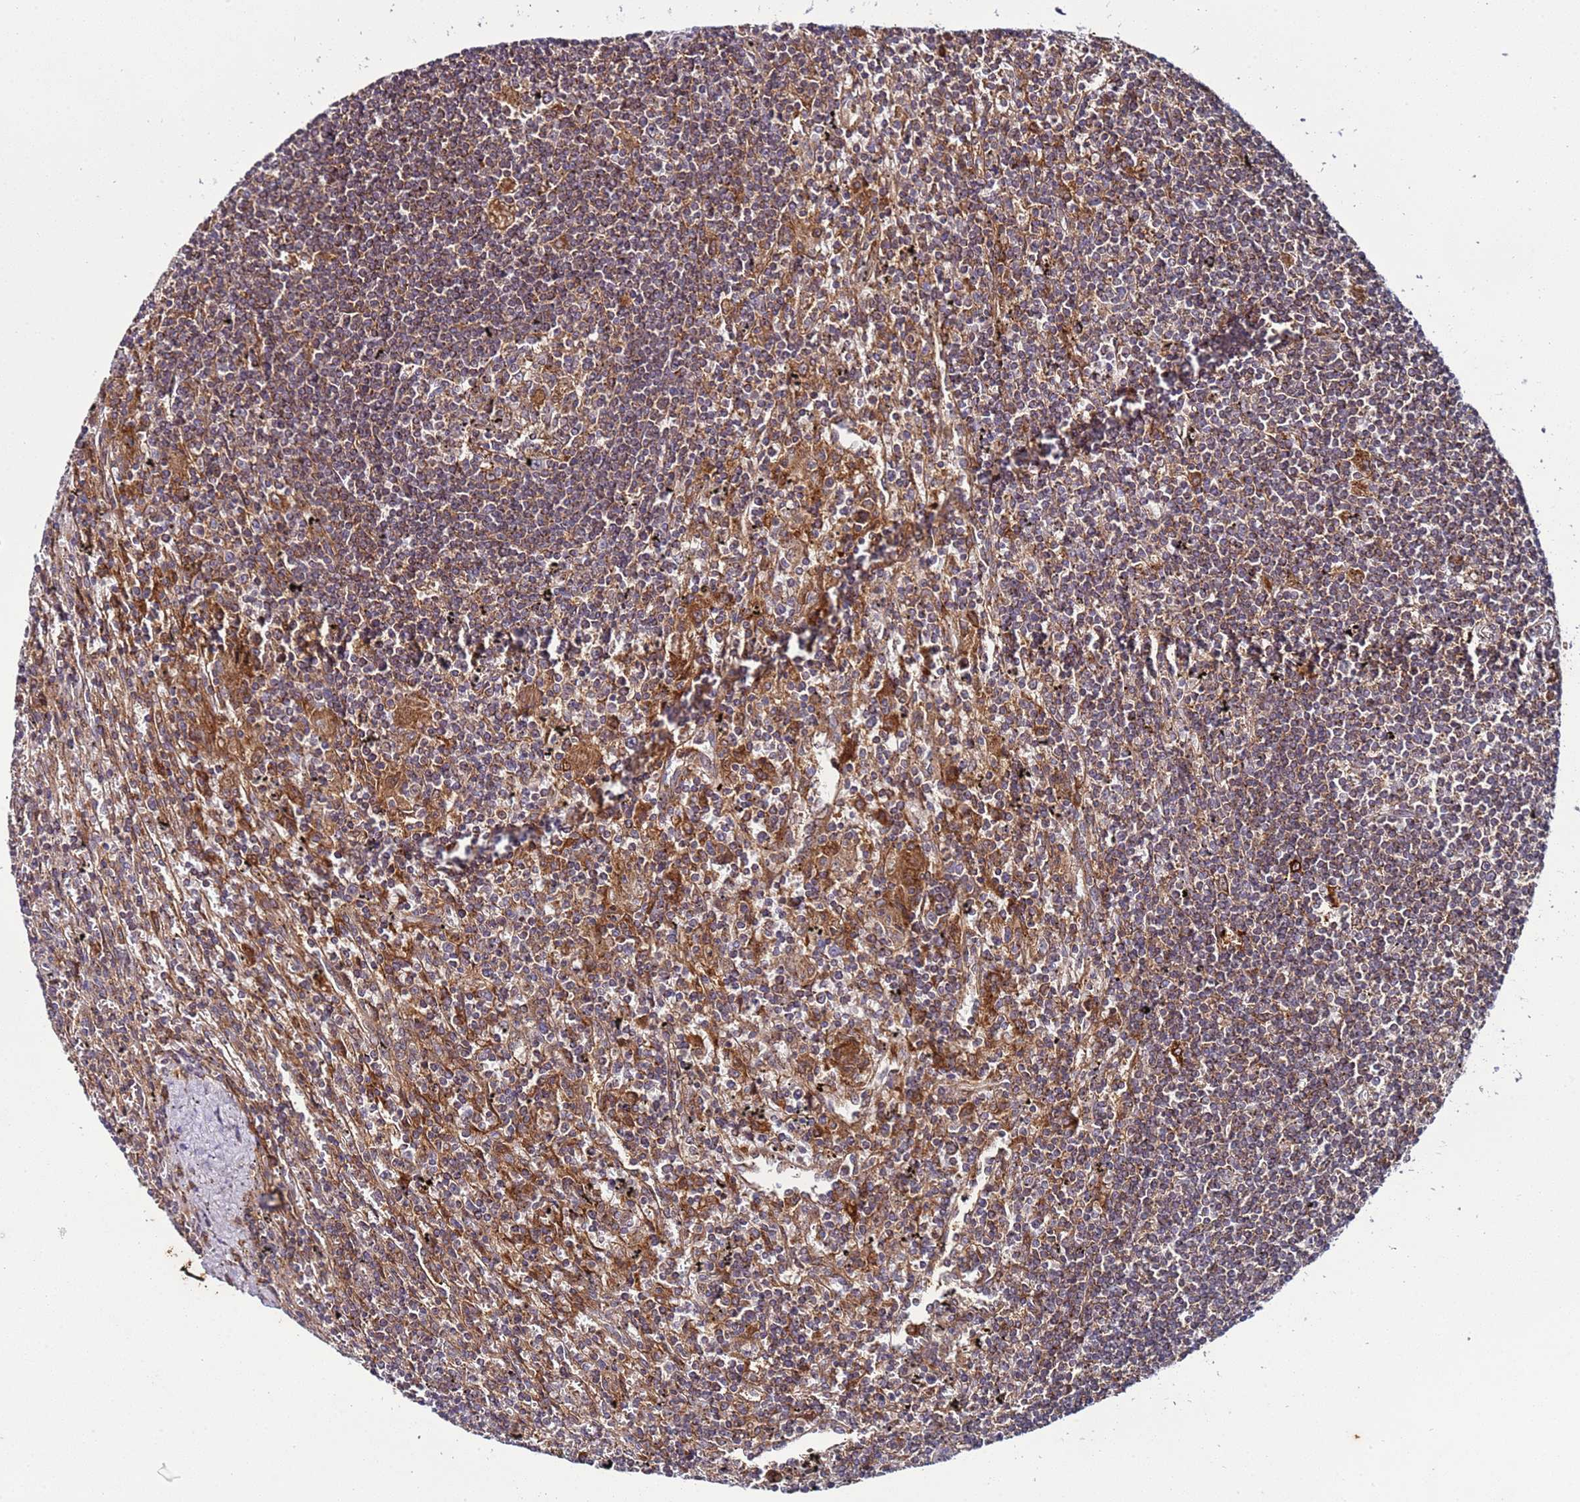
{"staining": {"intensity": "moderate", "quantity": ">75%", "location": "cytoplasmic/membranous"}, "tissue": "lymphoma", "cell_type": "Tumor cells", "image_type": "cancer", "snomed": [{"axis": "morphology", "description": "Malignant lymphoma, non-Hodgkin's type, Low grade"}, {"axis": "topography", "description": "Spleen"}], "caption": "Tumor cells show moderate cytoplasmic/membranous staining in about >75% of cells in lymphoma.", "gene": "TMEM176B", "patient": {"sex": "male", "age": 76}}